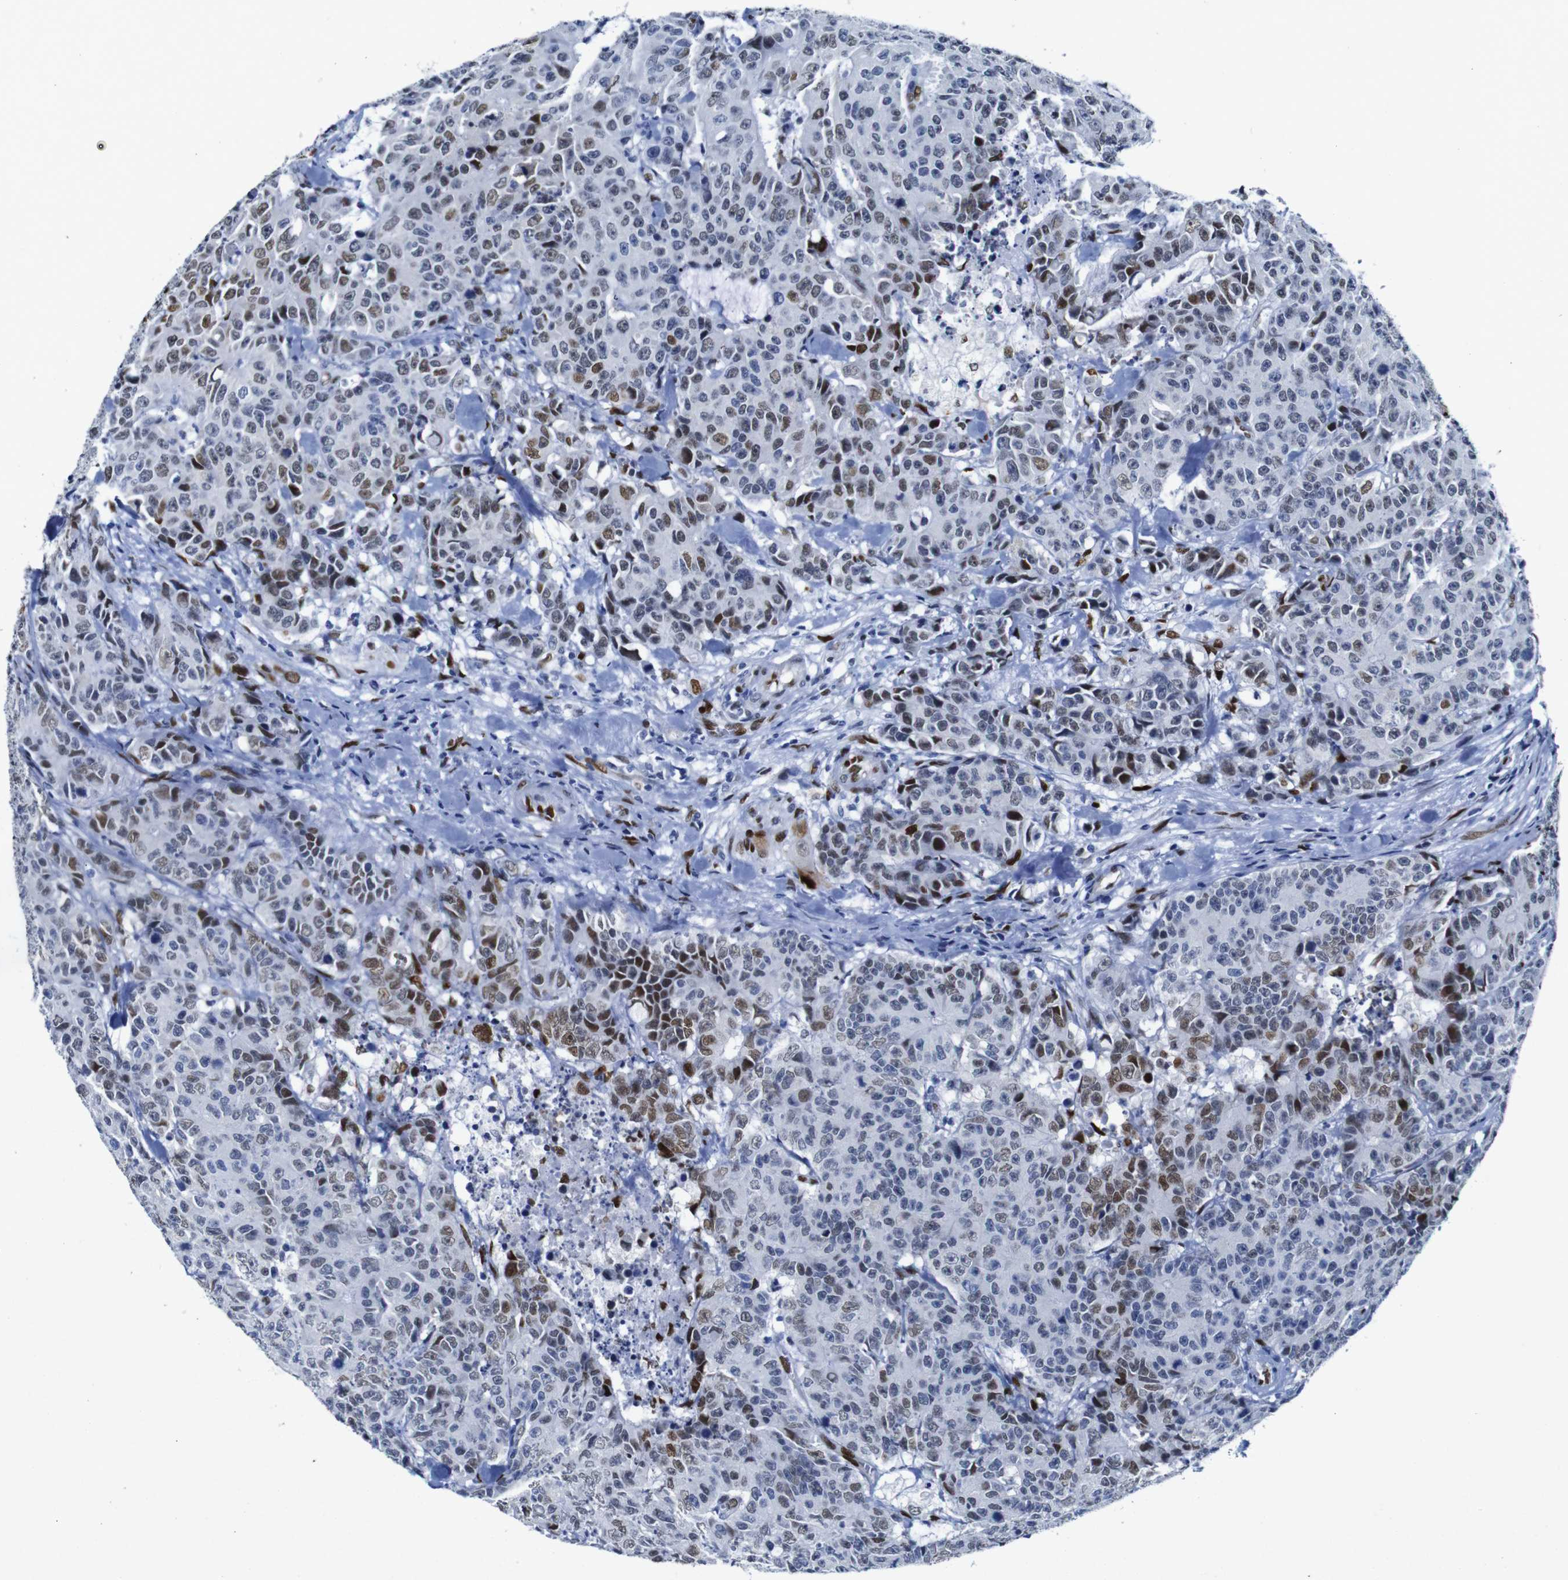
{"staining": {"intensity": "moderate", "quantity": "25%-75%", "location": "nuclear"}, "tissue": "colorectal cancer", "cell_type": "Tumor cells", "image_type": "cancer", "snomed": [{"axis": "morphology", "description": "Adenocarcinoma, NOS"}, {"axis": "topography", "description": "Colon"}], "caption": "Human adenocarcinoma (colorectal) stained with a protein marker displays moderate staining in tumor cells.", "gene": "FOSL2", "patient": {"sex": "female", "age": 86}}